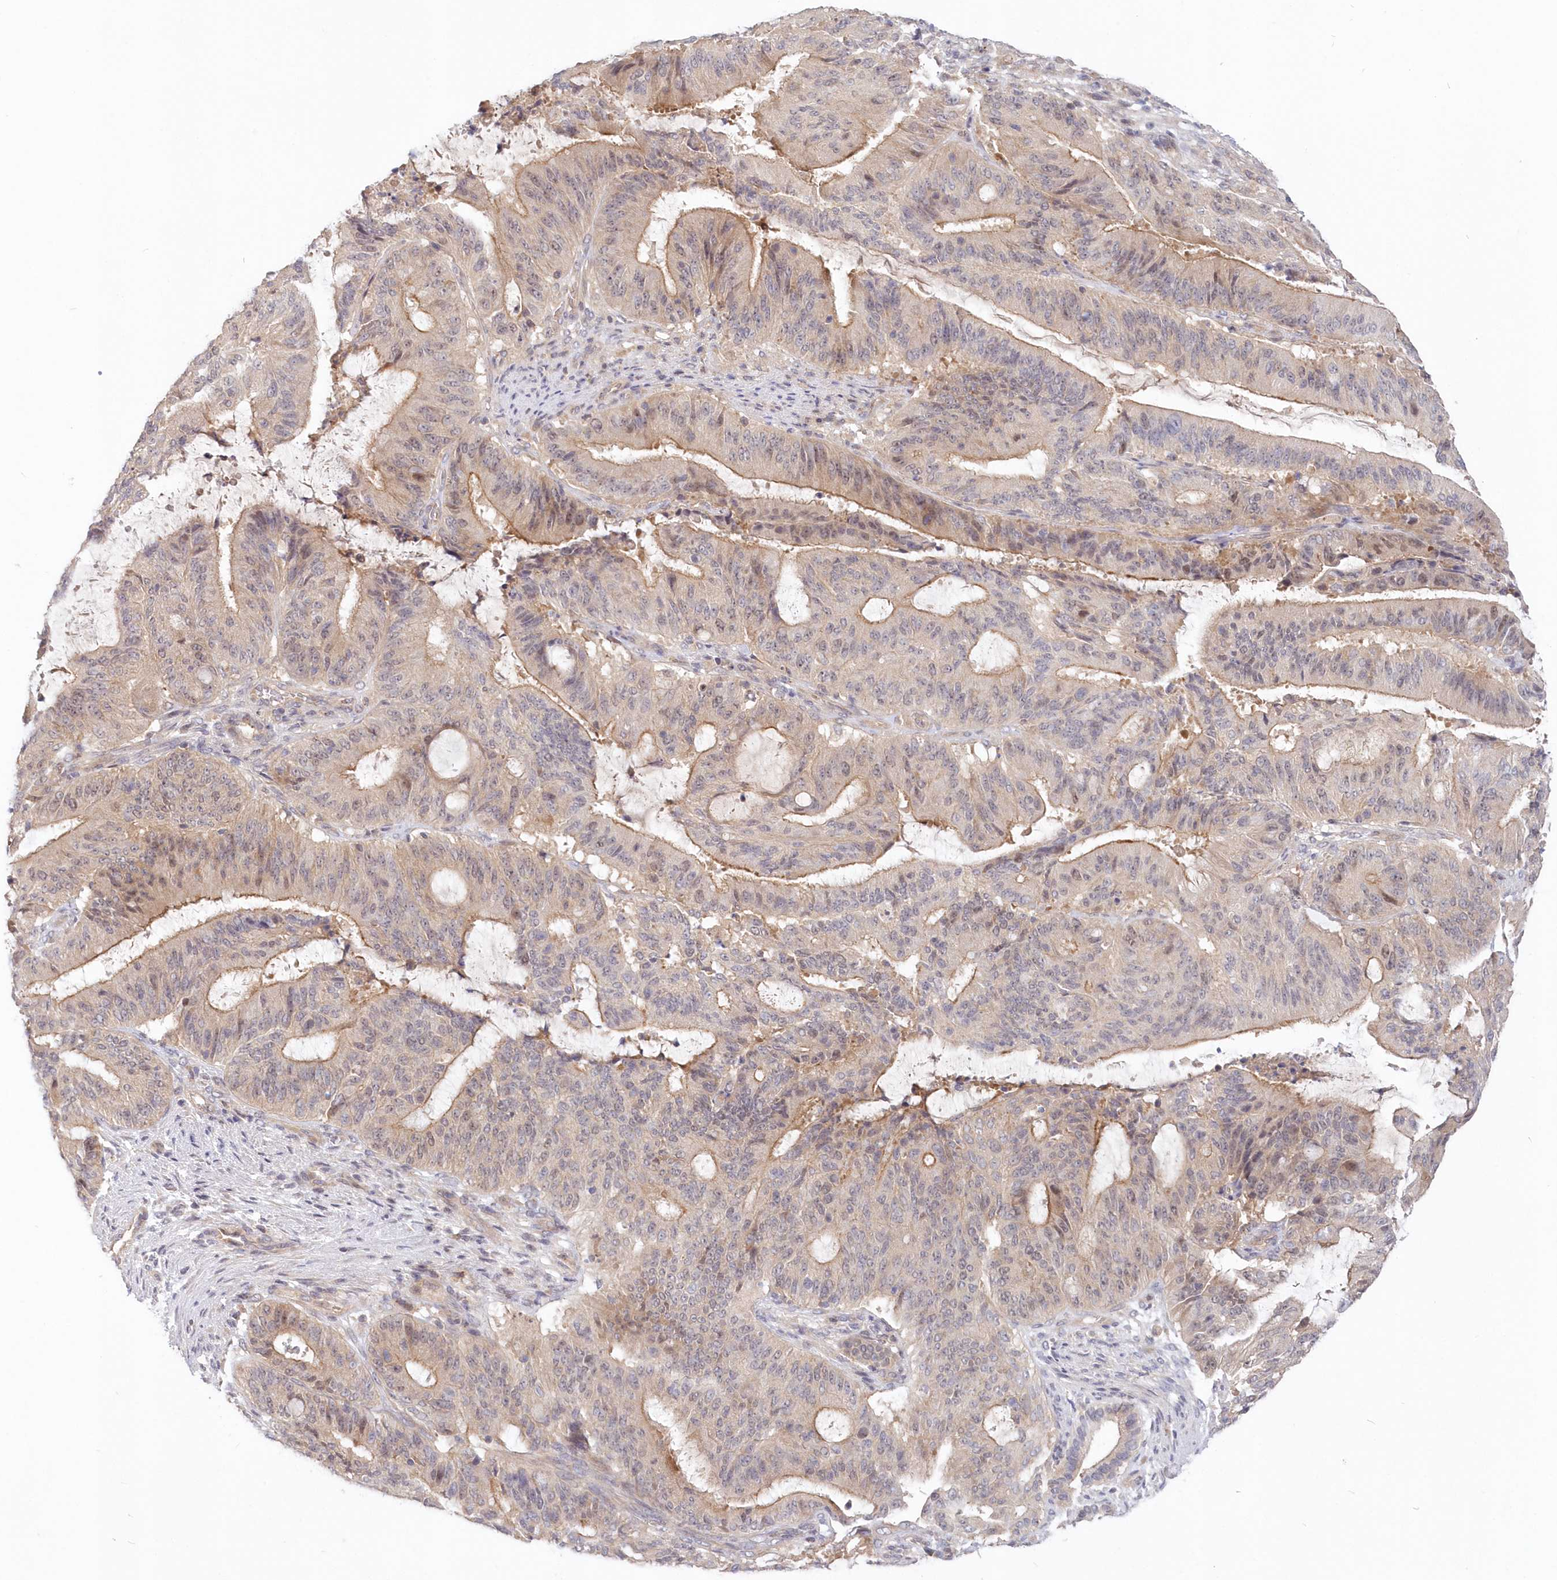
{"staining": {"intensity": "moderate", "quantity": "<25%", "location": "cytoplasmic/membranous"}, "tissue": "liver cancer", "cell_type": "Tumor cells", "image_type": "cancer", "snomed": [{"axis": "morphology", "description": "Normal tissue, NOS"}, {"axis": "morphology", "description": "Cholangiocarcinoma"}, {"axis": "topography", "description": "Liver"}, {"axis": "topography", "description": "Peripheral nerve tissue"}], "caption": "Protein staining of liver cancer (cholangiocarcinoma) tissue exhibits moderate cytoplasmic/membranous expression in approximately <25% of tumor cells.", "gene": "KATNA1", "patient": {"sex": "female", "age": 73}}